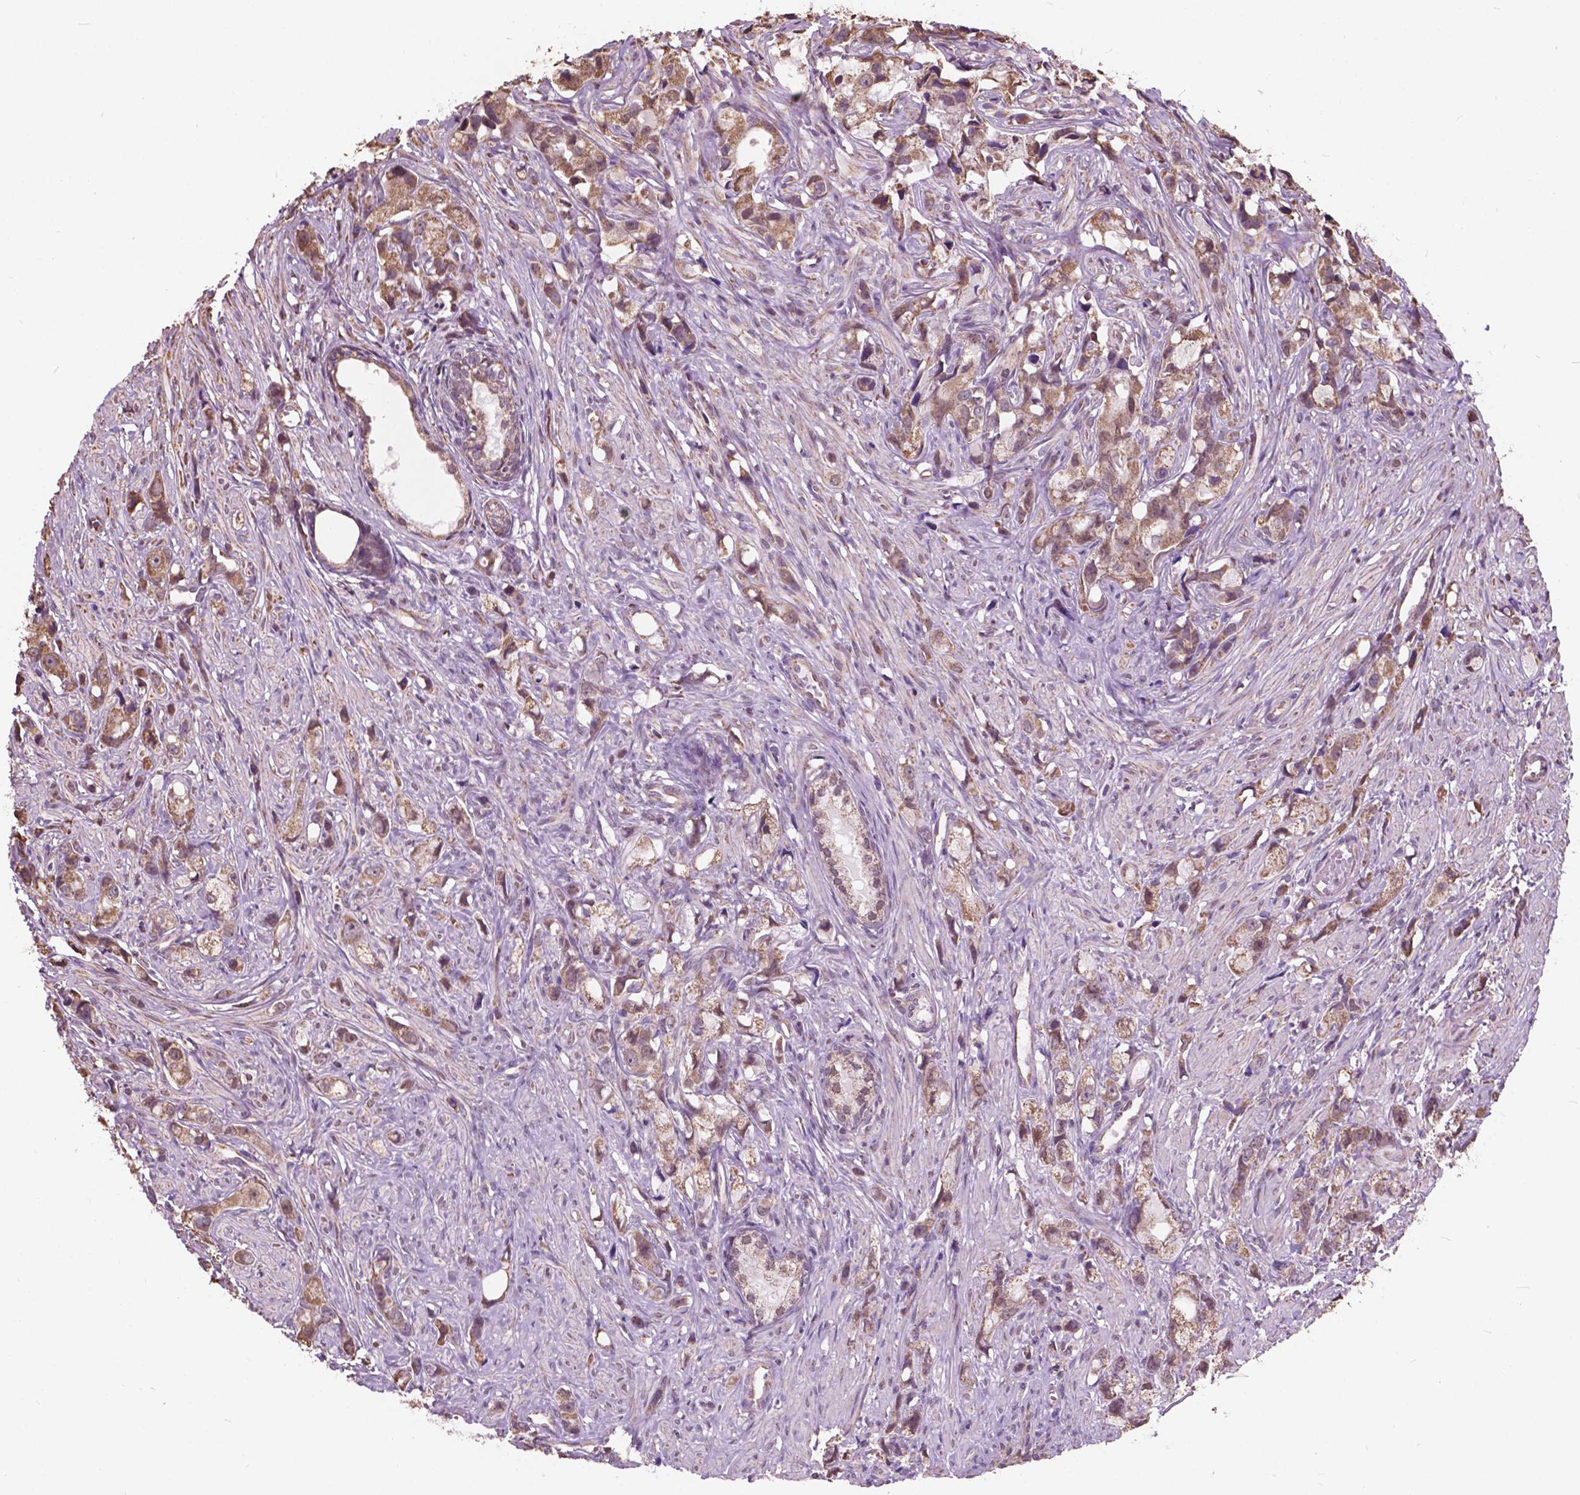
{"staining": {"intensity": "weak", "quantity": ">75%", "location": "cytoplasmic/membranous"}, "tissue": "prostate cancer", "cell_type": "Tumor cells", "image_type": "cancer", "snomed": [{"axis": "morphology", "description": "Adenocarcinoma, High grade"}, {"axis": "topography", "description": "Prostate"}], "caption": "This photomicrograph demonstrates prostate cancer stained with immunohistochemistry to label a protein in brown. The cytoplasmic/membranous of tumor cells show weak positivity for the protein. Nuclei are counter-stained blue.", "gene": "SCOC", "patient": {"sex": "male", "age": 75}}